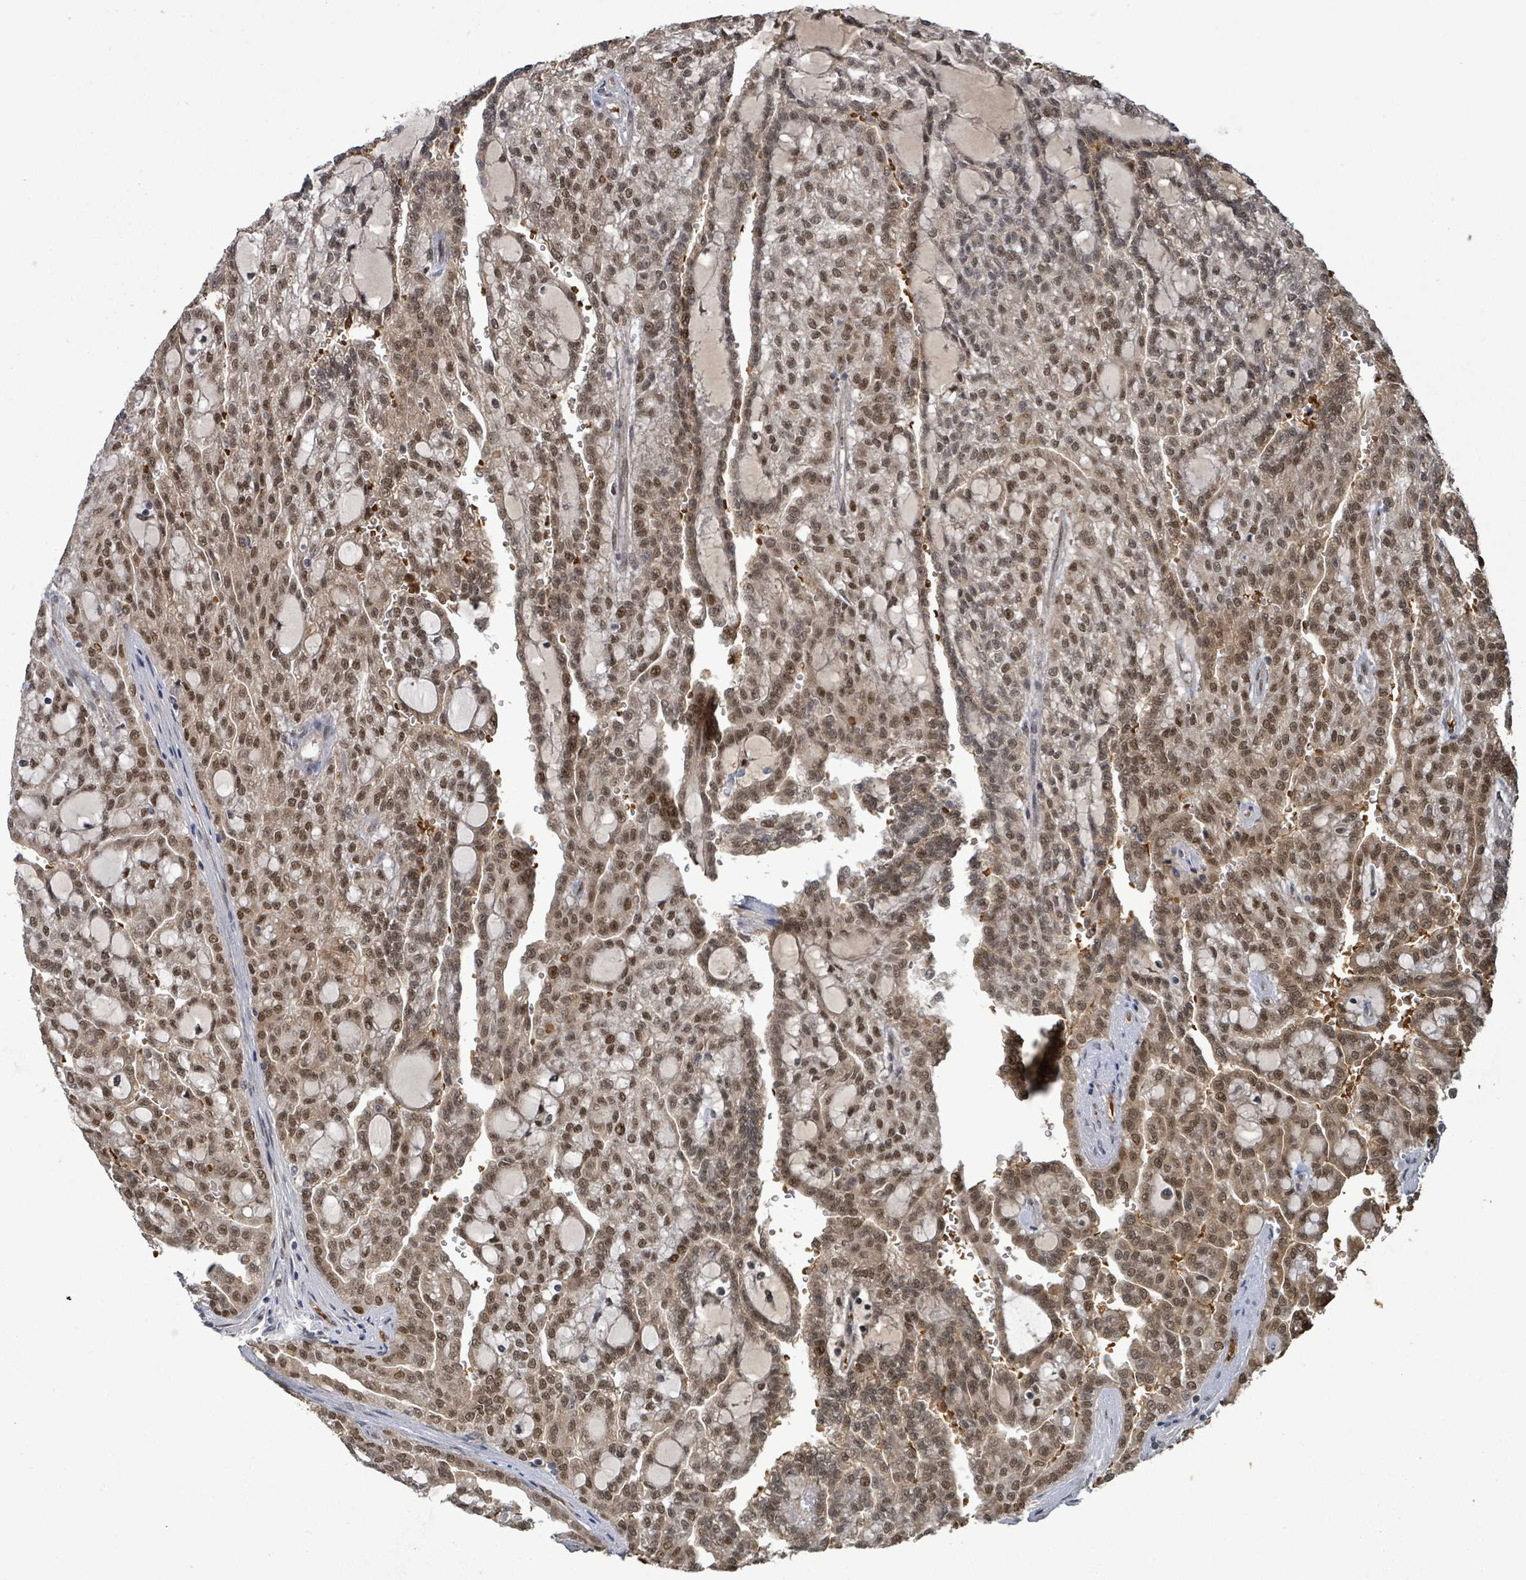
{"staining": {"intensity": "strong", "quantity": "25%-75%", "location": "nuclear"}, "tissue": "renal cancer", "cell_type": "Tumor cells", "image_type": "cancer", "snomed": [{"axis": "morphology", "description": "Adenocarcinoma, NOS"}, {"axis": "topography", "description": "Kidney"}], "caption": "IHC histopathology image of renal cancer (adenocarcinoma) stained for a protein (brown), which displays high levels of strong nuclear staining in approximately 25%-75% of tumor cells.", "gene": "PATZ1", "patient": {"sex": "male", "age": 63}}